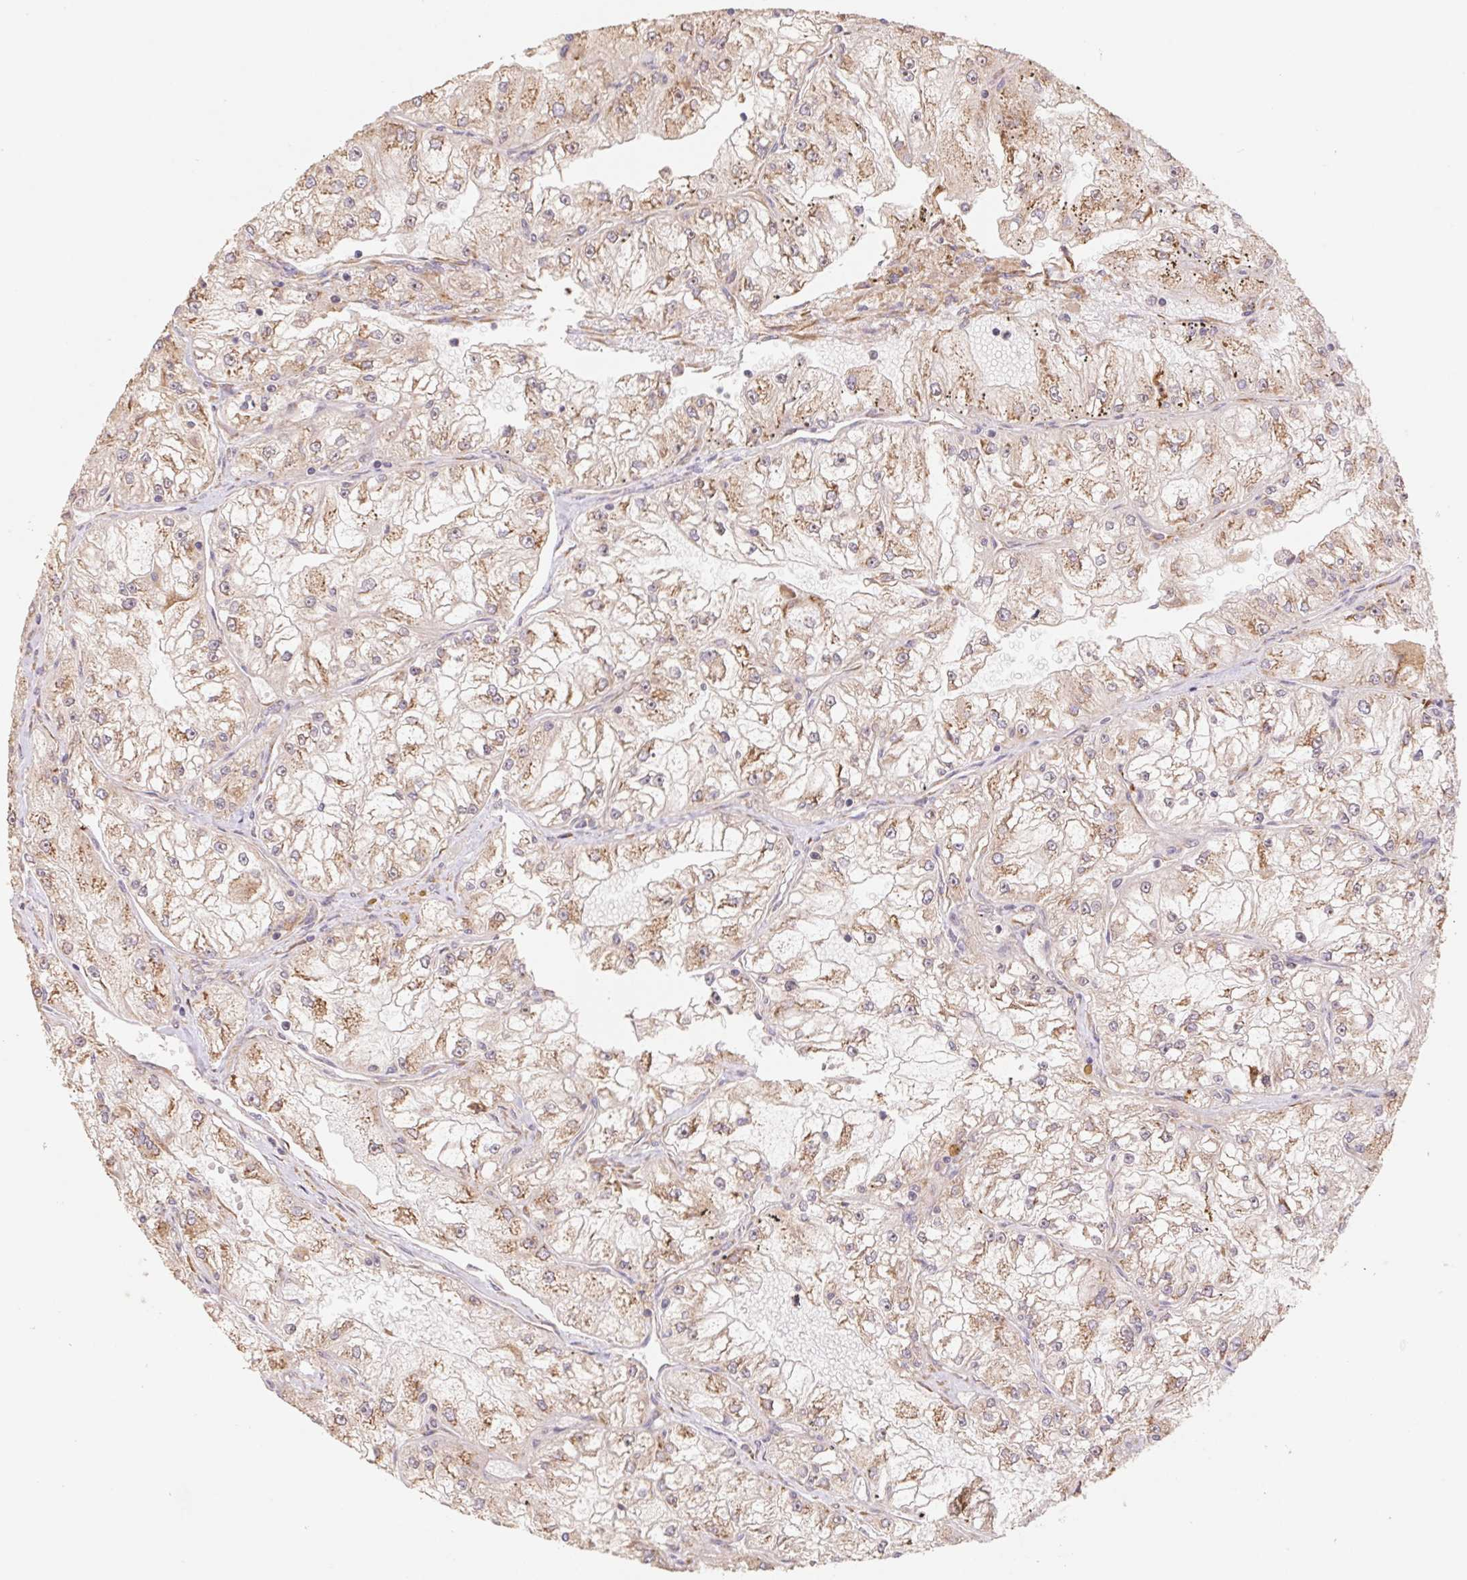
{"staining": {"intensity": "moderate", "quantity": "25%-75%", "location": "cytoplasmic/membranous"}, "tissue": "renal cancer", "cell_type": "Tumor cells", "image_type": "cancer", "snomed": [{"axis": "morphology", "description": "Adenocarcinoma, NOS"}, {"axis": "topography", "description": "Kidney"}], "caption": "DAB (3,3'-diaminobenzidine) immunohistochemical staining of human adenocarcinoma (renal) shows moderate cytoplasmic/membranous protein expression in approximately 25%-75% of tumor cells. The staining was performed using DAB to visualize the protein expression in brown, while the nuclei were stained in blue with hematoxylin (Magnification: 20x).", "gene": "RPL27A", "patient": {"sex": "female", "age": 72}}